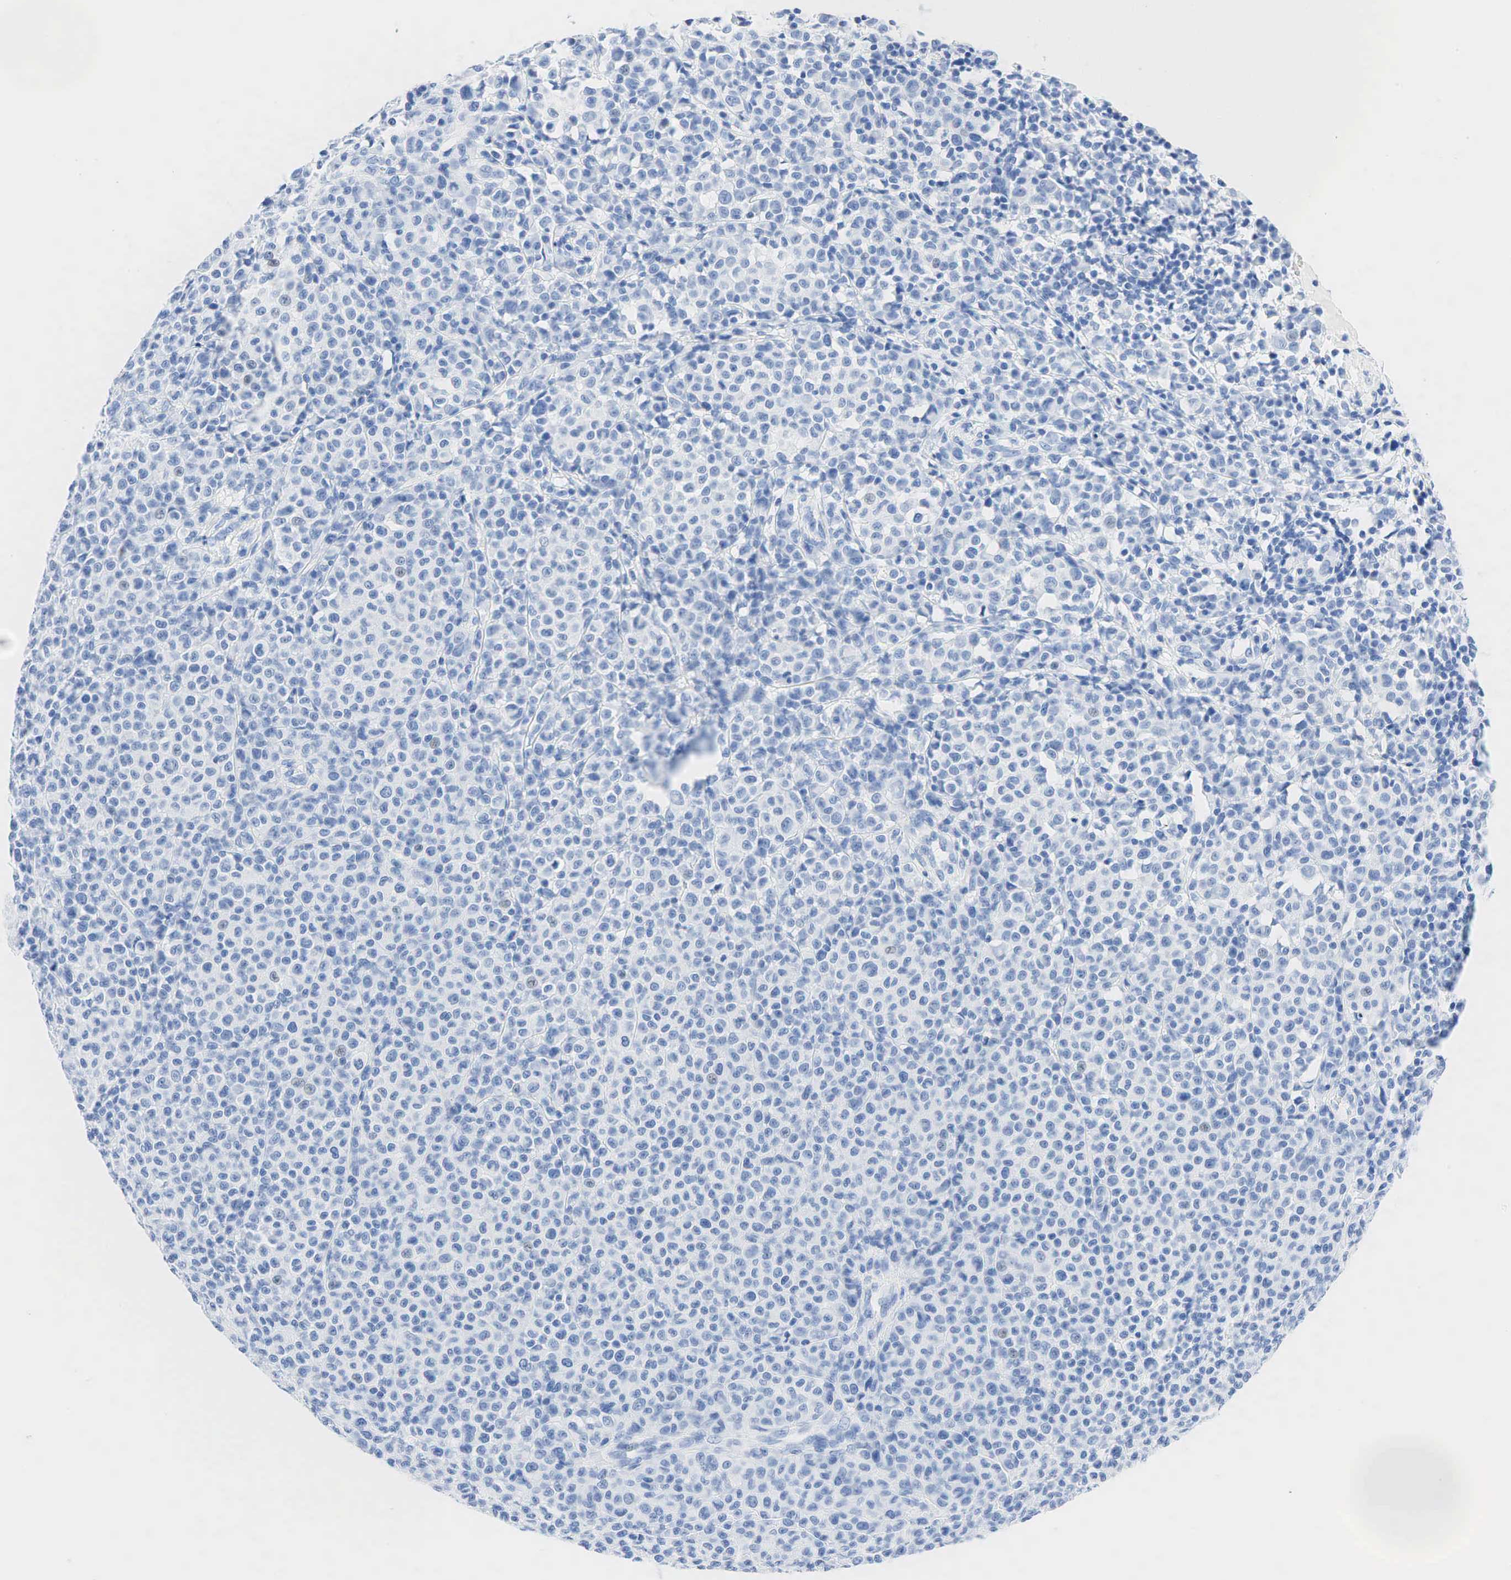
{"staining": {"intensity": "negative", "quantity": "none", "location": "none"}, "tissue": "melanoma", "cell_type": "Tumor cells", "image_type": "cancer", "snomed": [{"axis": "morphology", "description": "Malignant melanoma, Metastatic site"}, {"axis": "topography", "description": "Skin"}], "caption": "The immunohistochemistry photomicrograph has no significant expression in tumor cells of malignant melanoma (metastatic site) tissue.", "gene": "INHA", "patient": {"sex": "male", "age": 32}}